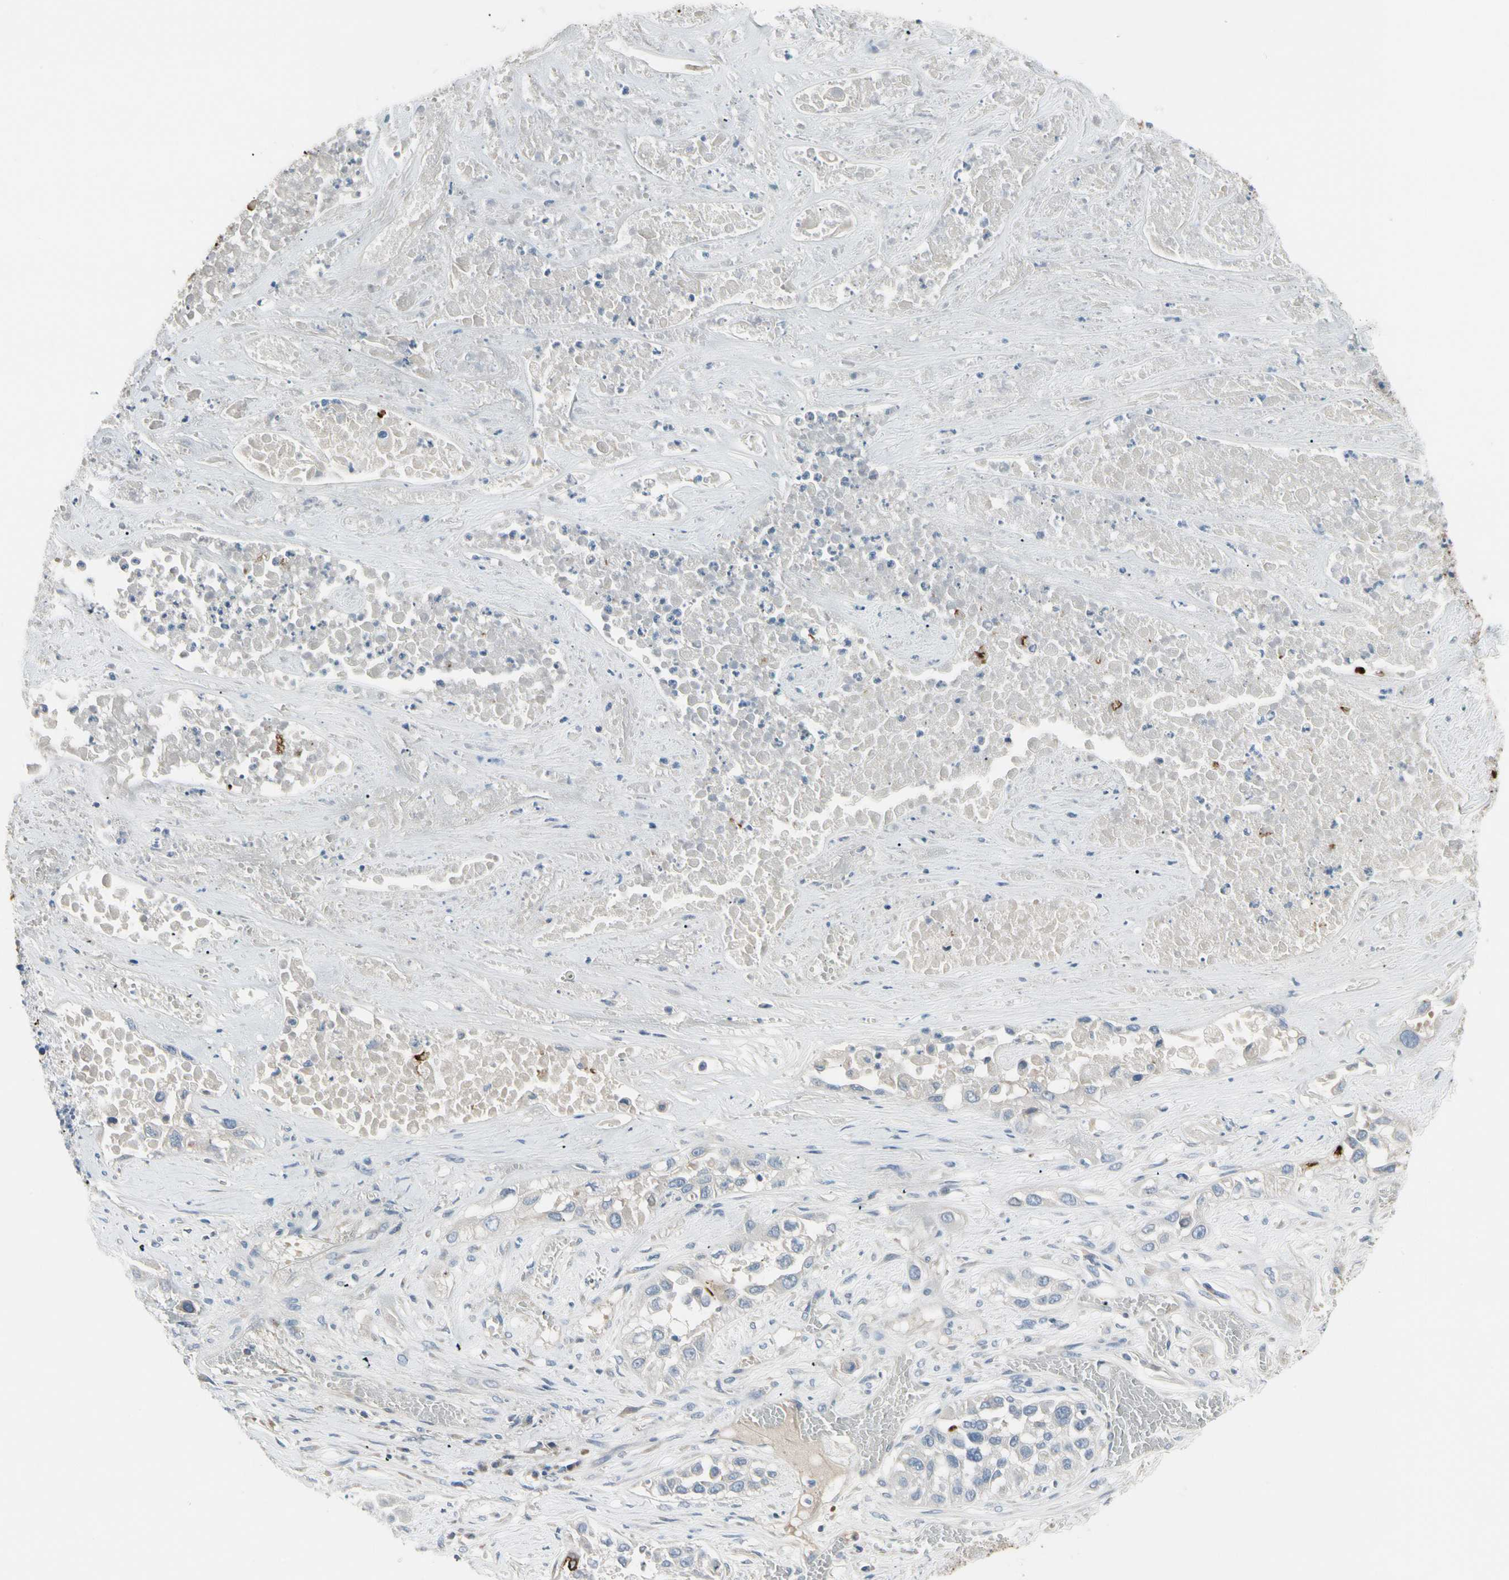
{"staining": {"intensity": "negative", "quantity": "none", "location": "none"}, "tissue": "lung cancer", "cell_type": "Tumor cells", "image_type": "cancer", "snomed": [{"axis": "morphology", "description": "Squamous cell carcinoma, NOS"}, {"axis": "topography", "description": "Lung"}], "caption": "Photomicrograph shows no protein expression in tumor cells of lung squamous cell carcinoma tissue.", "gene": "PIGR", "patient": {"sex": "male", "age": 71}}